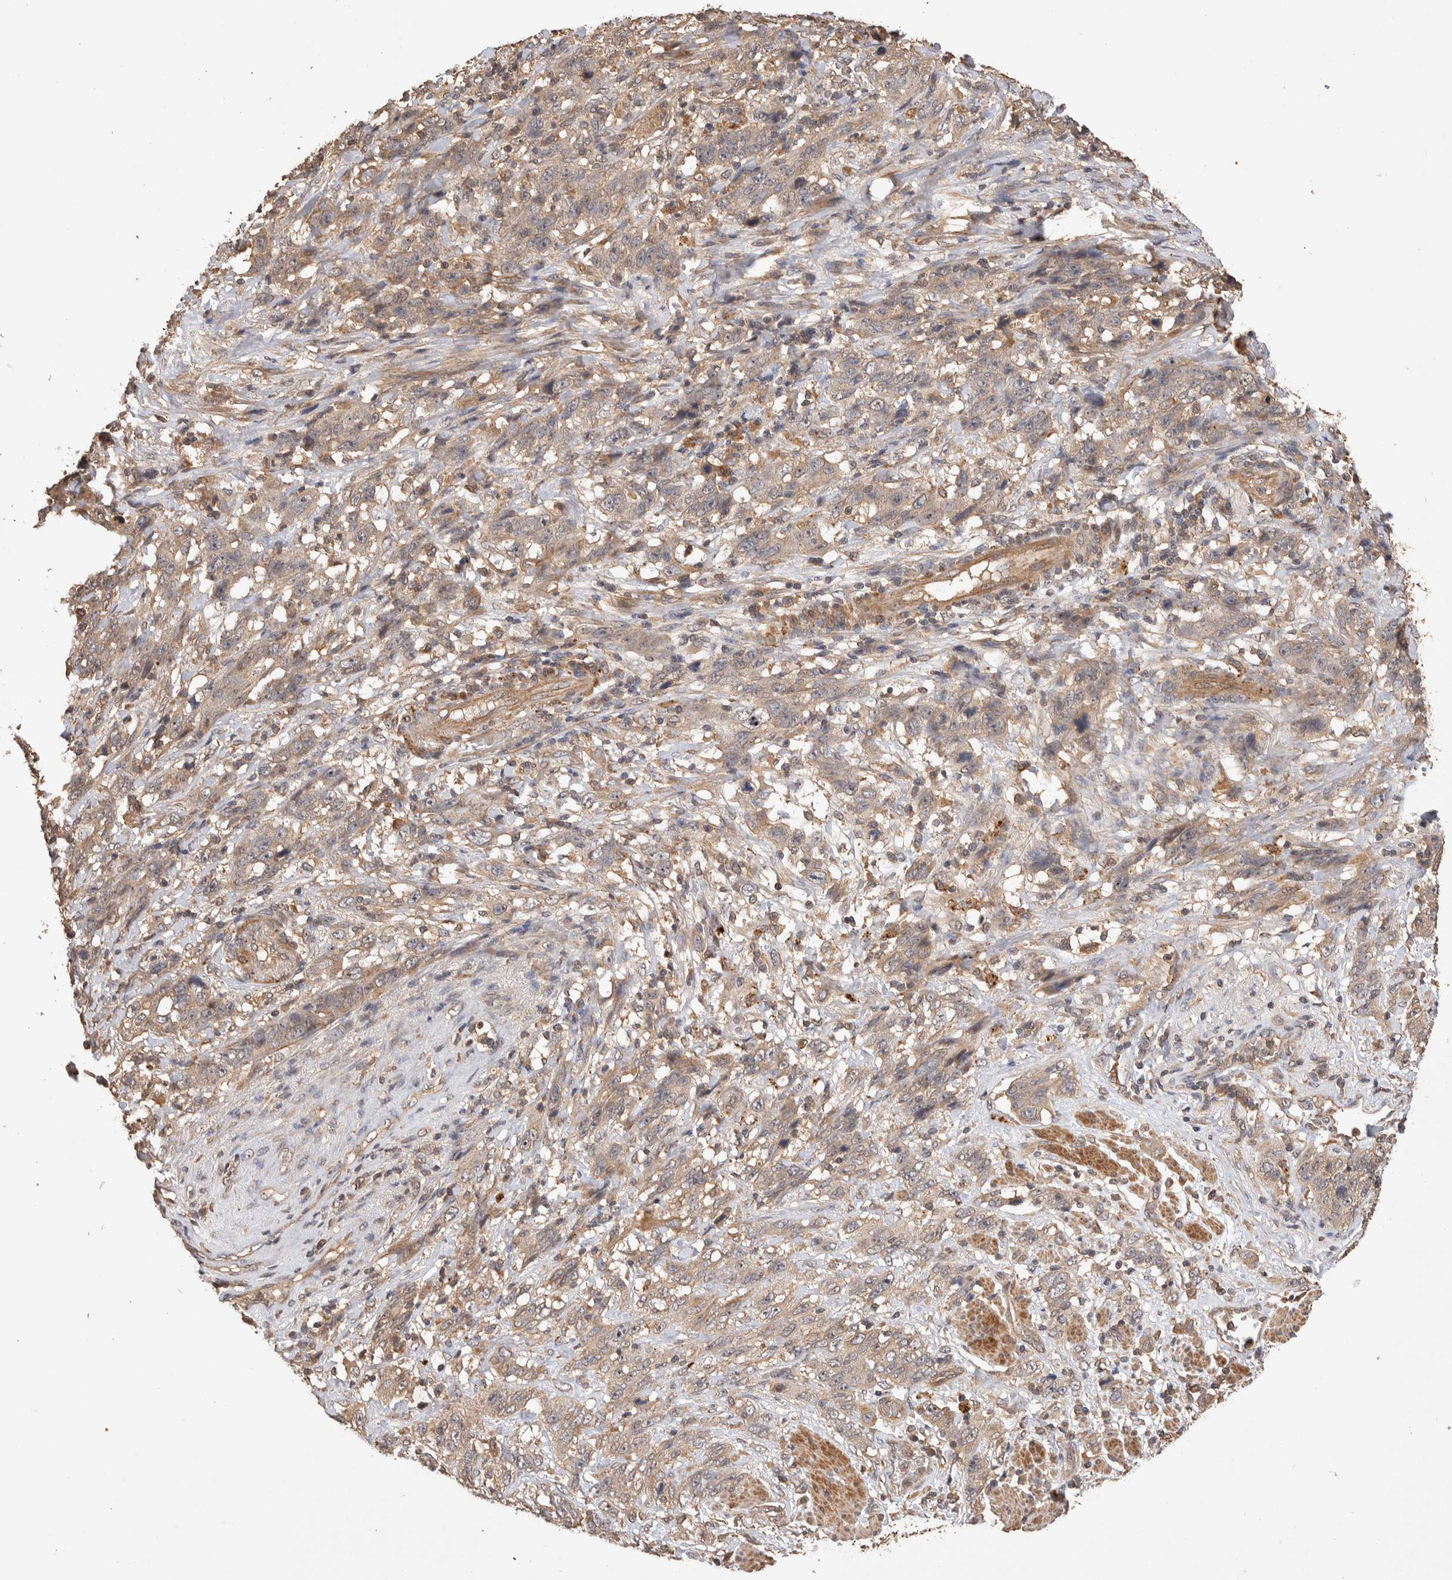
{"staining": {"intensity": "weak", "quantity": ">75%", "location": "cytoplasmic/membranous"}, "tissue": "stomach cancer", "cell_type": "Tumor cells", "image_type": "cancer", "snomed": [{"axis": "morphology", "description": "Adenocarcinoma, NOS"}, {"axis": "topography", "description": "Stomach"}], "caption": "The micrograph shows immunohistochemical staining of stomach adenocarcinoma. There is weak cytoplasmic/membranous expression is present in approximately >75% of tumor cells.", "gene": "NSMAF", "patient": {"sex": "male", "age": 48}}